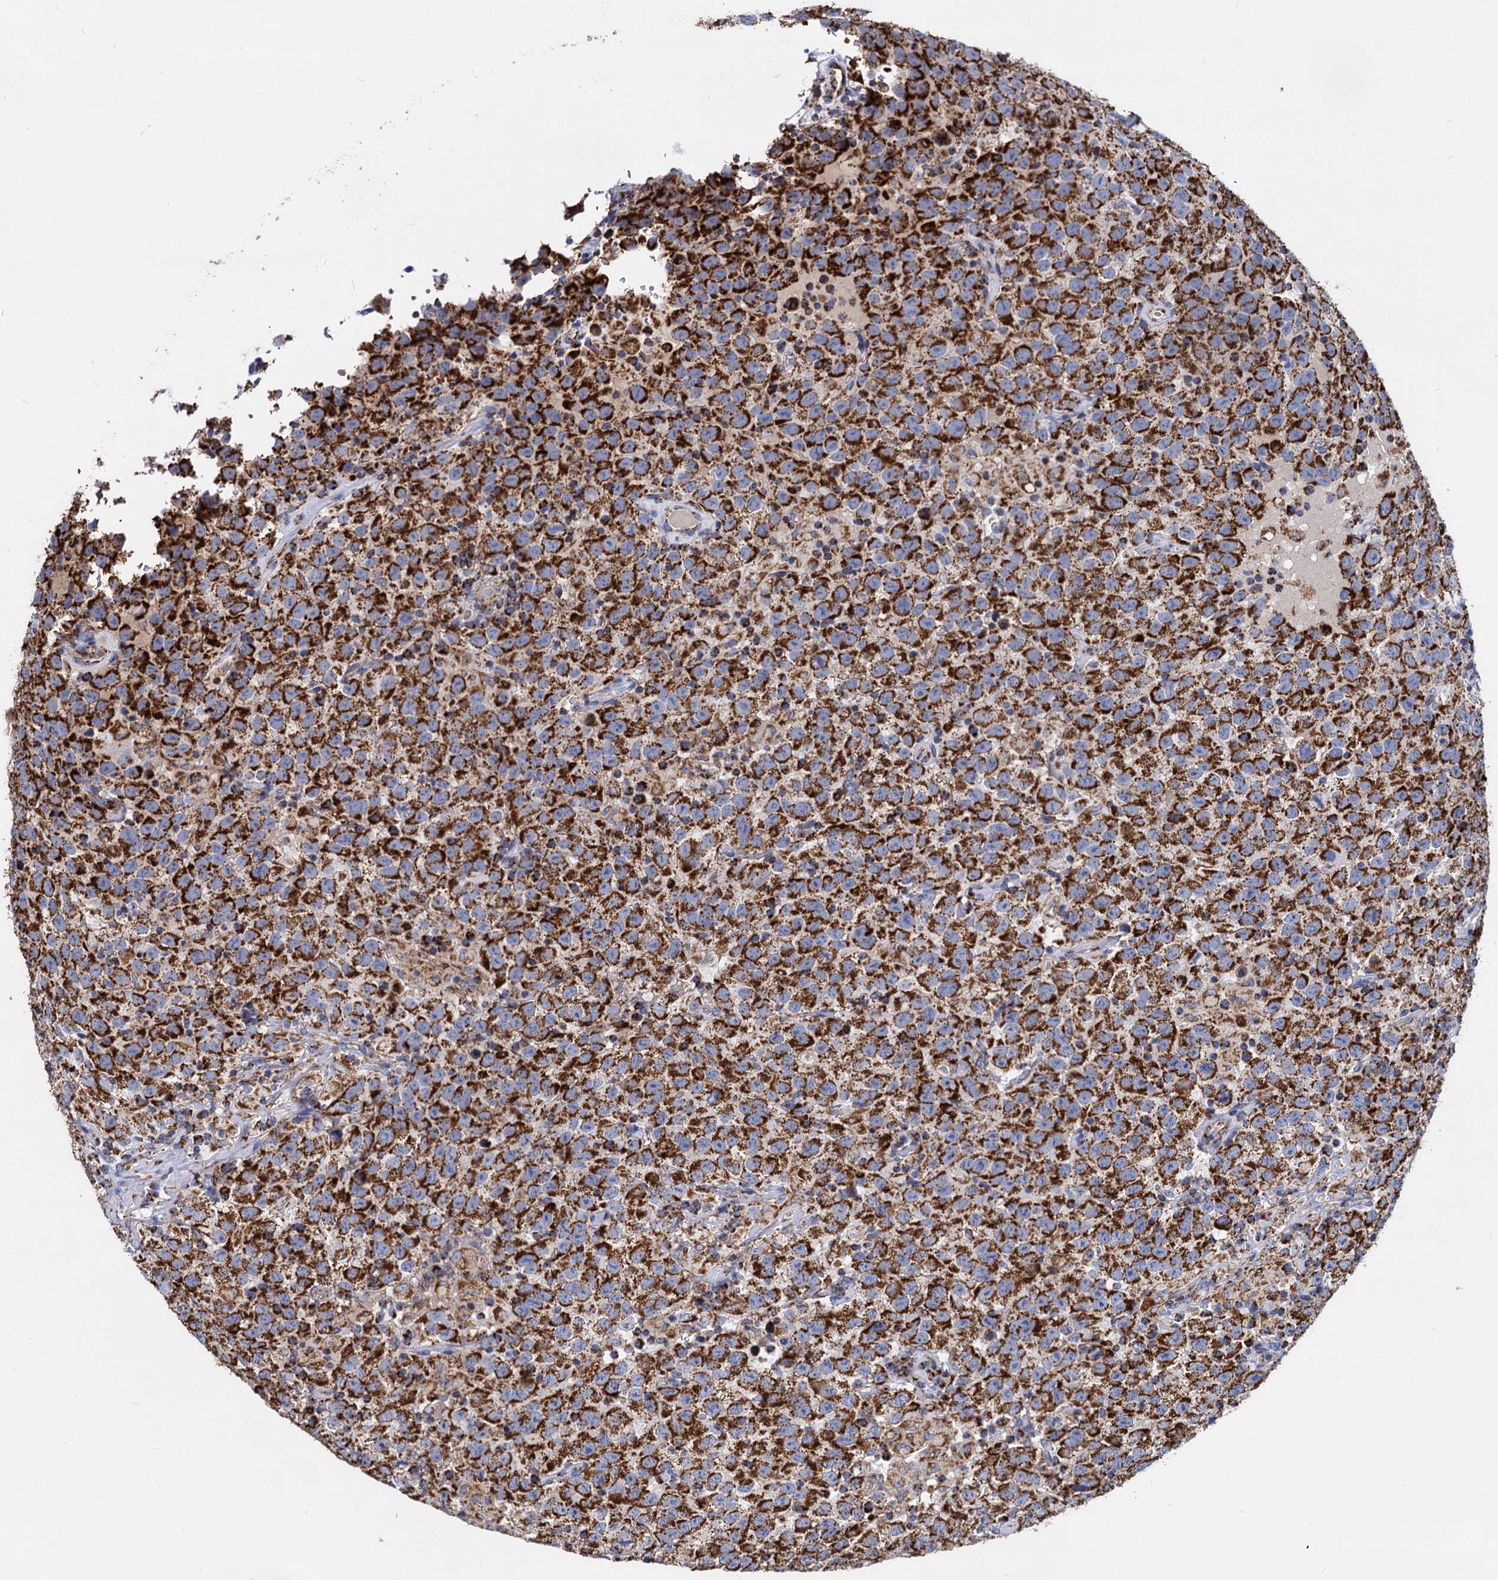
{"staining": {"intensity": "strong", "quantity": ">75%", "location": "cytoplasmic/membranous"}, "tissue": "testis cancer", "cell_type": "Tumor cells", "image_type": "cancer", "snomed": [{"axis": "morphology", "description": "Seminoma, NOS"}, {"axis": "topography", "description": "Testis"}], "caption": "A high-resolution photomicrograph shows immunohistochemistry staining of testis cancer, which displays strong cytoplasmic/membranous expression in about >75% of tumor cells. (Stains: DAB (3,3'-diaminobenzidine) in brown, nuclei in blue, Microscopy: brightfield microscopy at high magnification).", "gene": "TIMM10", "patient": {"sex": "male", "age": 41}}